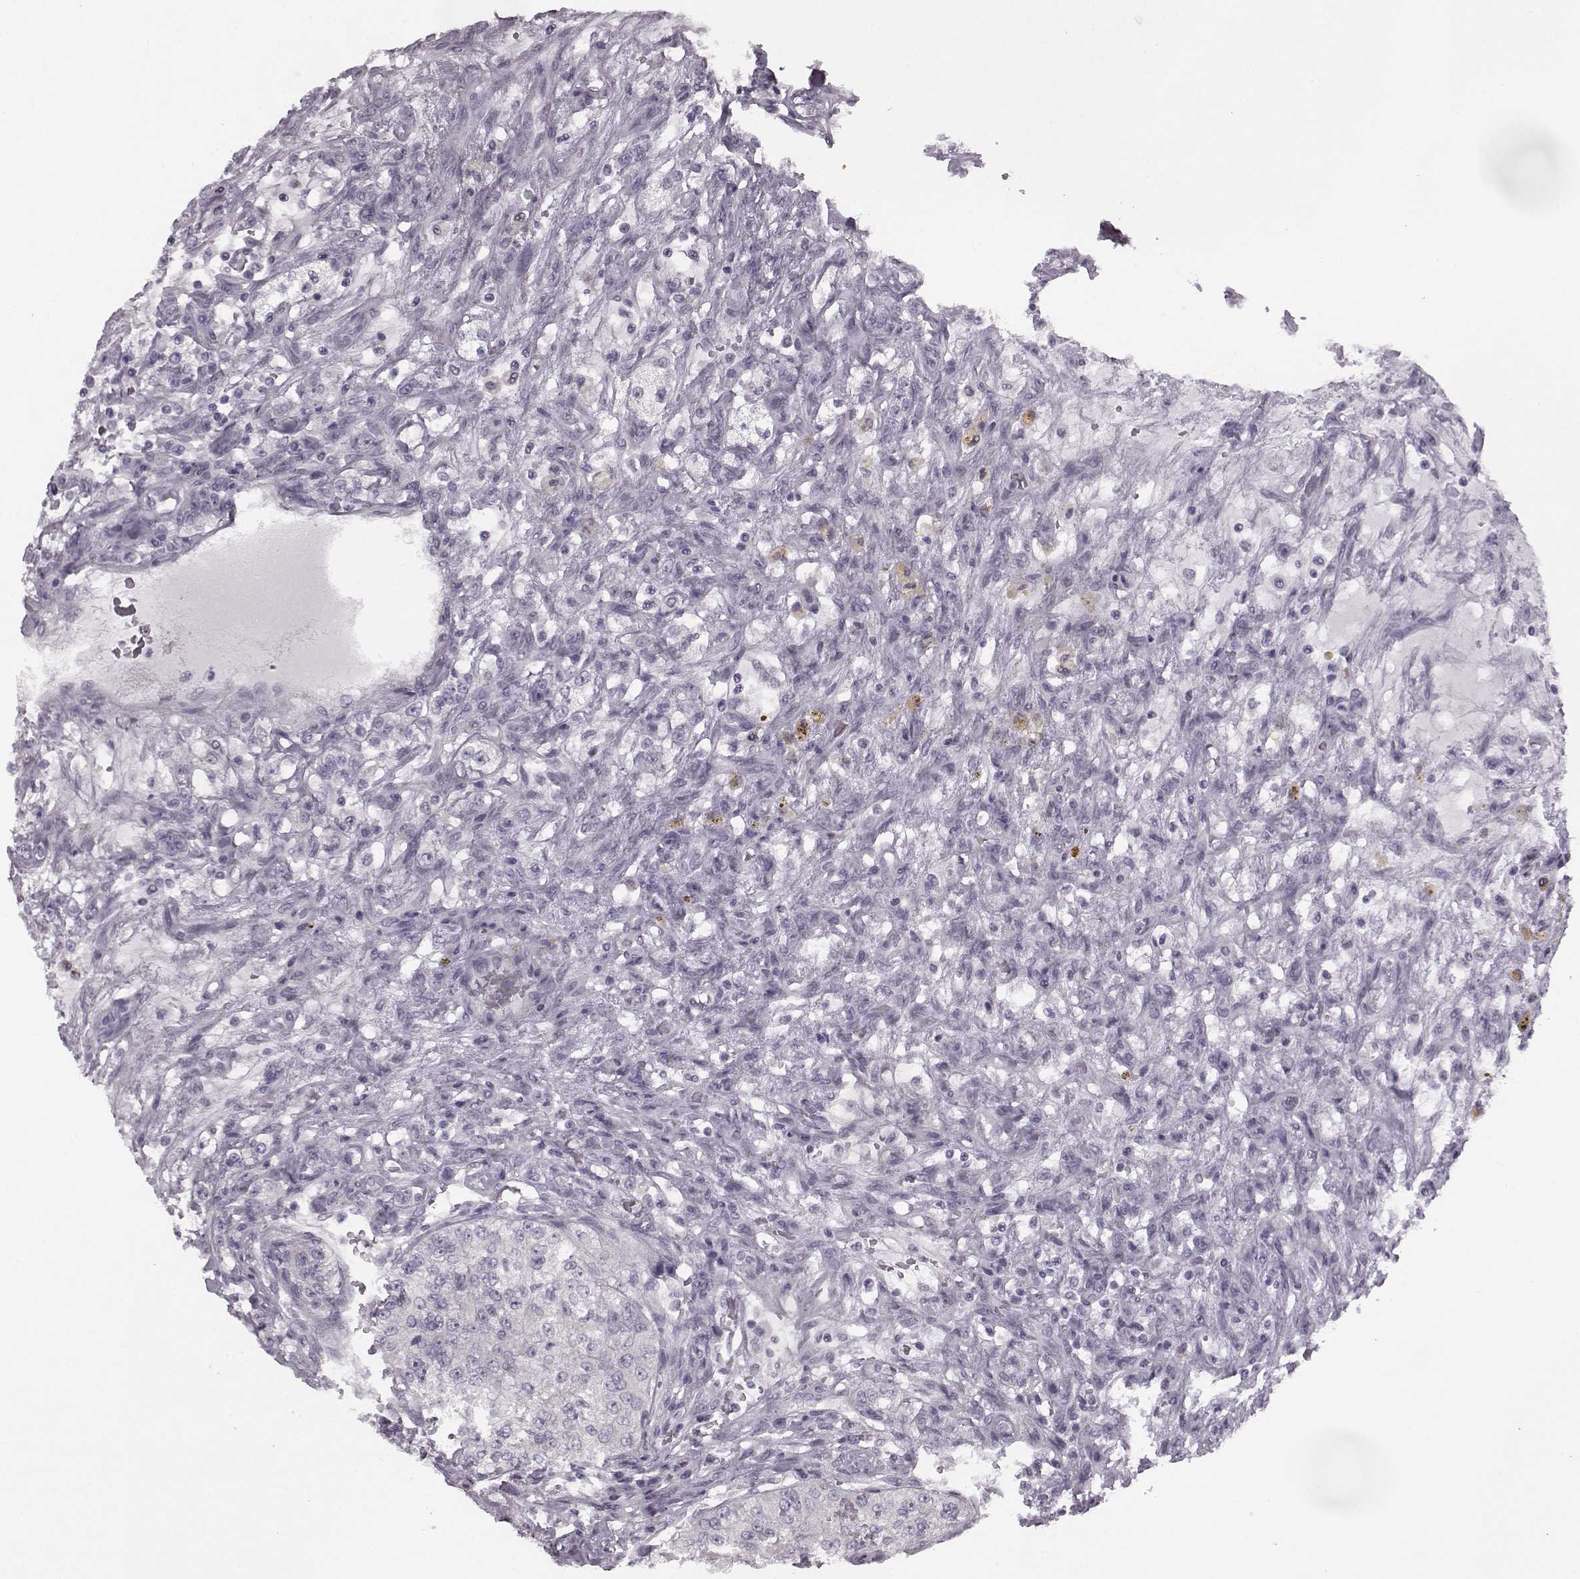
{"staining": {"intensity": "negative", "quantity": "none", "location": "none"}, "tissue": "renal cancer", "cell_type": "Tumor cells", "image_type": "cancer", "snomed": [{"axis": "morphology", "description": "Adenocarcinoma, NOS"}, {"axis": "topography", "description": "Kidney"}], "caption": "DAB (3,3'-diaminobenzidine) immunohistochemical staining of human renal adenocarcinoma reveals no significant staining in tumor cells. The staining is performed using DAB (3,3'-diaminobenzidine) brown chromogen with nuclei counter-stained in using hematoxylin.", "gene": "SEMG2", "patient": {"sex": "female", "age": 63}}